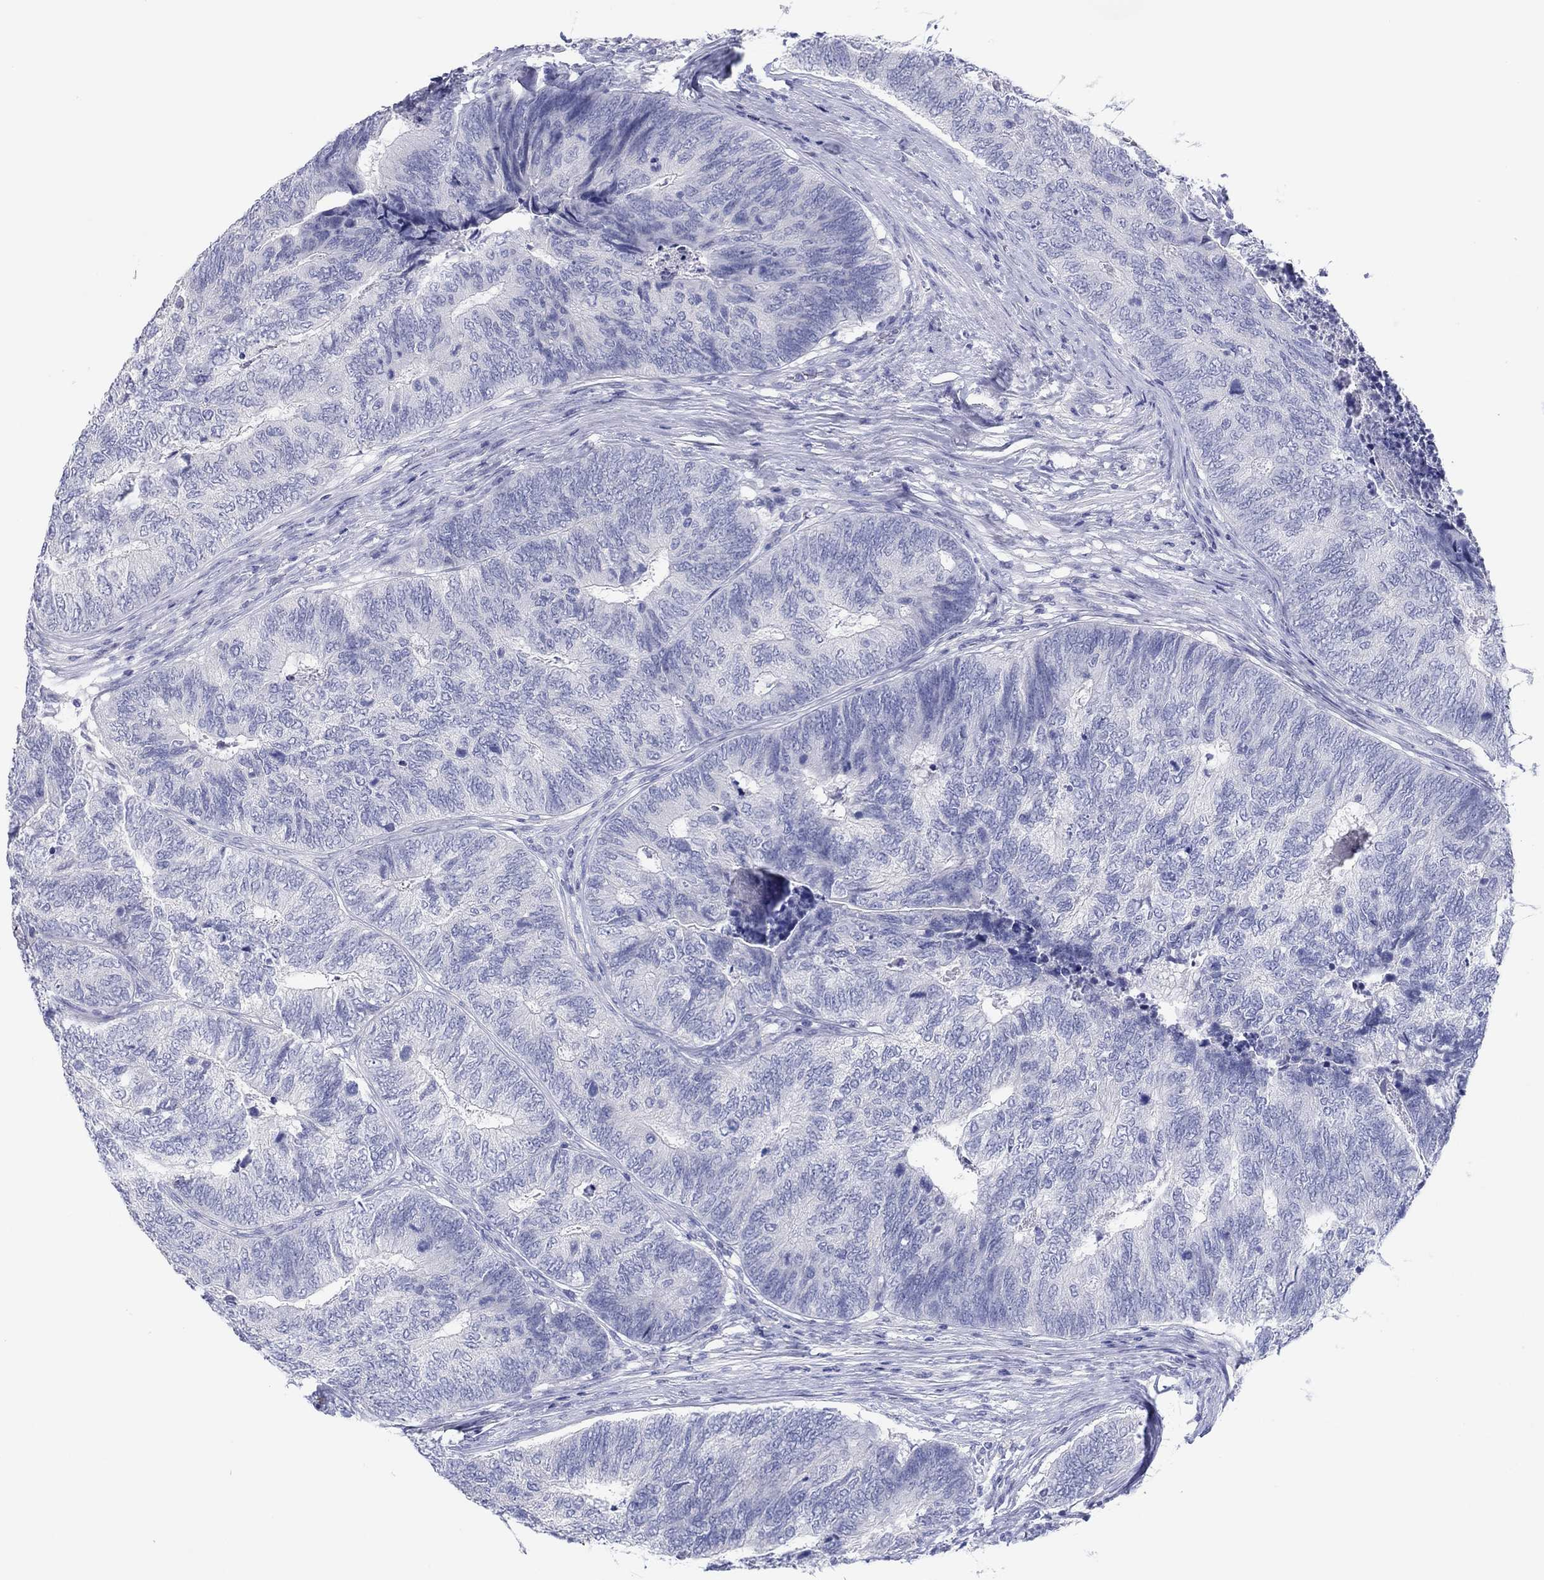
{"staining": {"intensity": "negative", "quantity": "none", "location": "none"}, "tissue": "colorectal cancer", "cell_type": "Tumor cells", "image_type": "cancer", "snomed": [{"axis": "morphology", "description": "Adenocarcinoma, NOS"}, {"axis": "topography", "description": "Colon"}], "caption": "This is an IHC photomicrograph of human colorectal adenocarcinoma. There is no expression in tumor cells.", "gene": "ERICH3", "patient": {"sex": "female", "age": 67}}